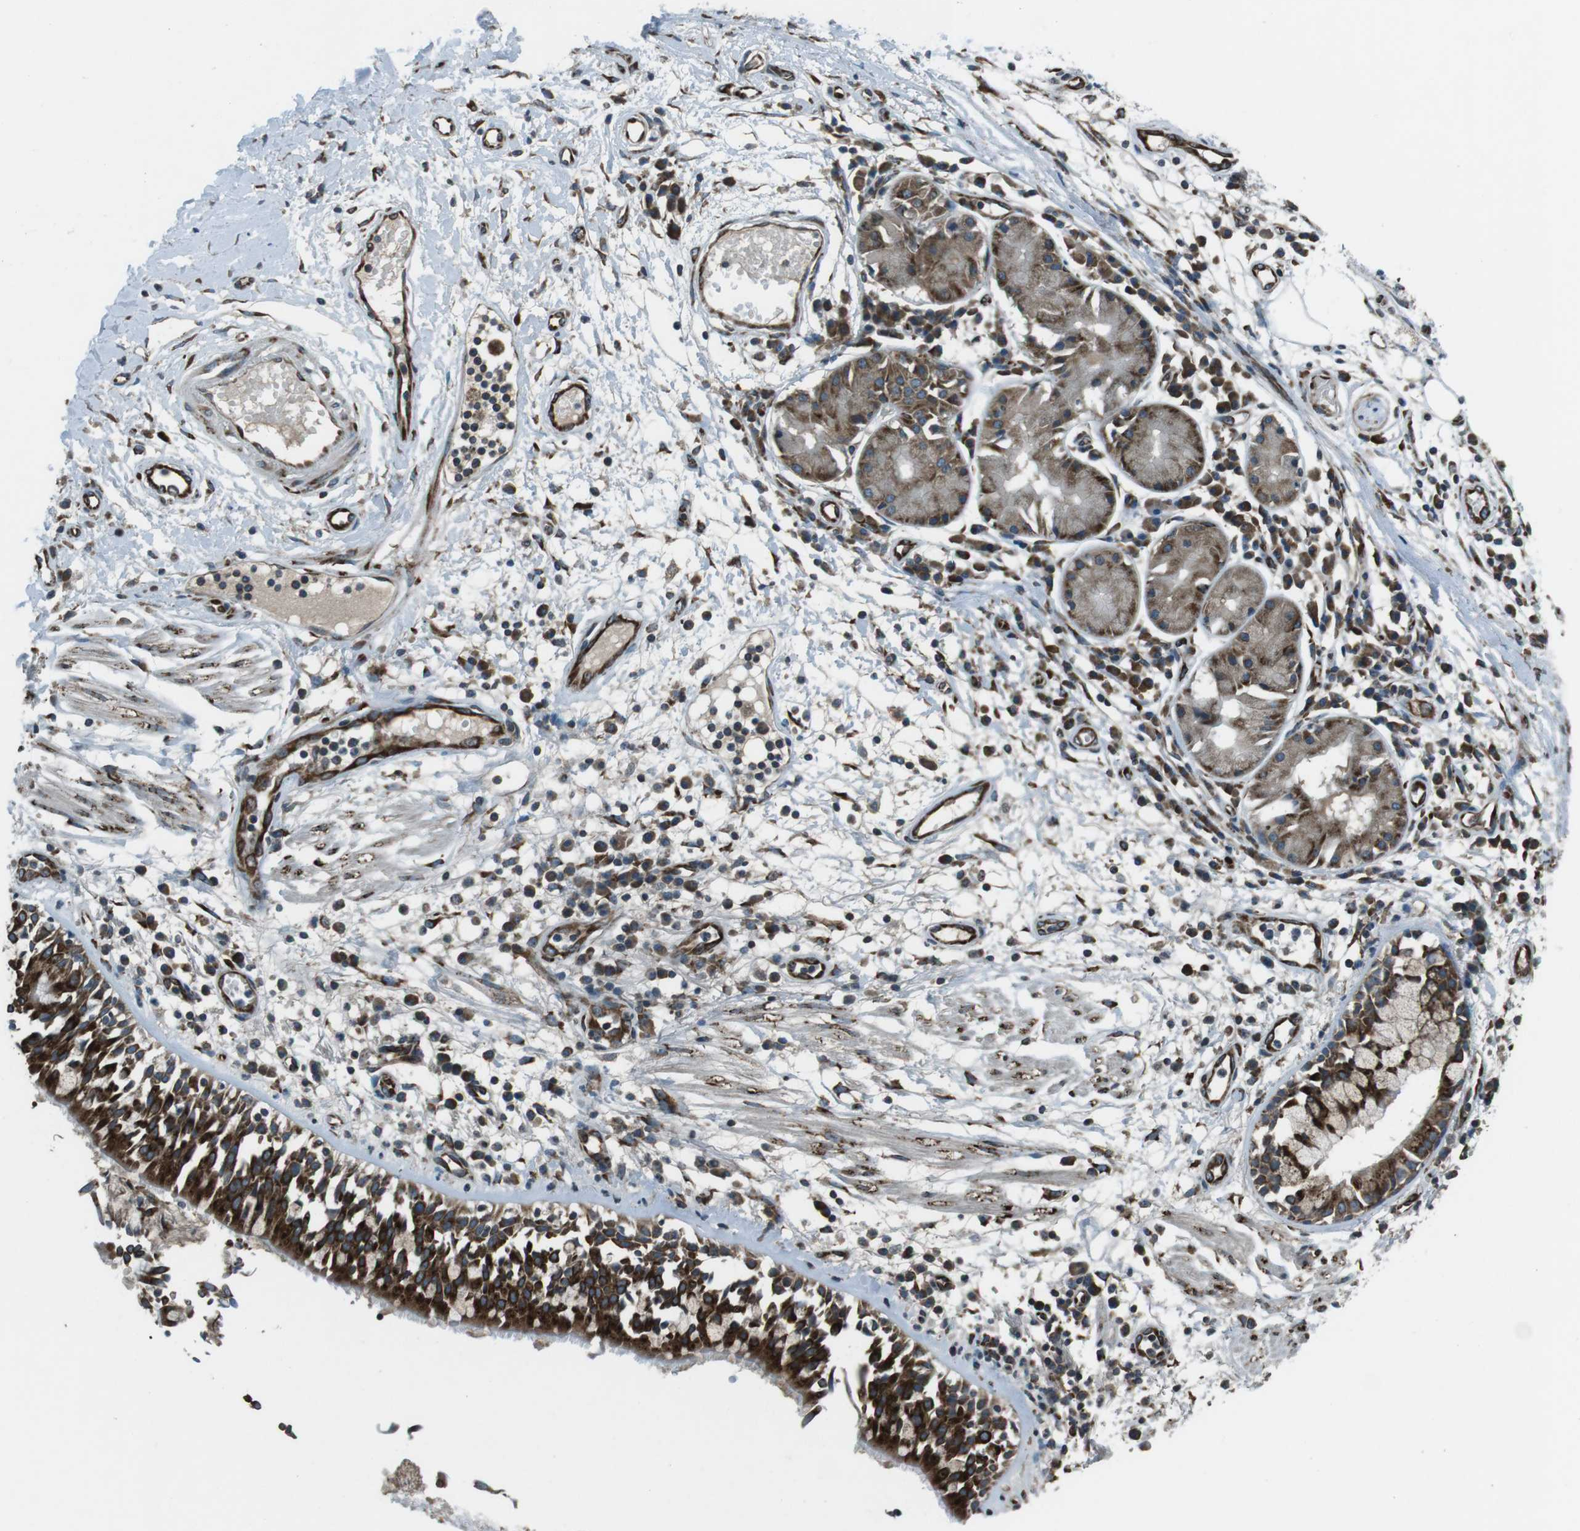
{"staining": {"intensity": "moderate", "quantity": "25%-75%", "location": "cytoplasmic/membranous"}, "tissue": "adipose tissue", "cell_type": "Adipocytes", "image_type": "normal", "snomed": [{"axis": "morphology", "description": "Normal tissue, NOS"}, {"axis": "morphology", "description": "Adenocarcinoma, NOS"}, {"axis": "topography", "description": "Cartilage tissue"}, {"axis": "topography", "description": "Bronchus"}, {"axis": "topography", "description": "Lung"}], "caption": "Immunohistochemical staining of unremarkable adipose tissue shows medium levels of moderate cytoplasmic/membranous expression in approximately 25%-75% of adipocytes. The staining was performed using DAB, with brown indicating positive protein expression. Nuclei are stained blue with hematoxylin.", "gene": "KTN1", "patient": {"sex": "female", "age": 67}}